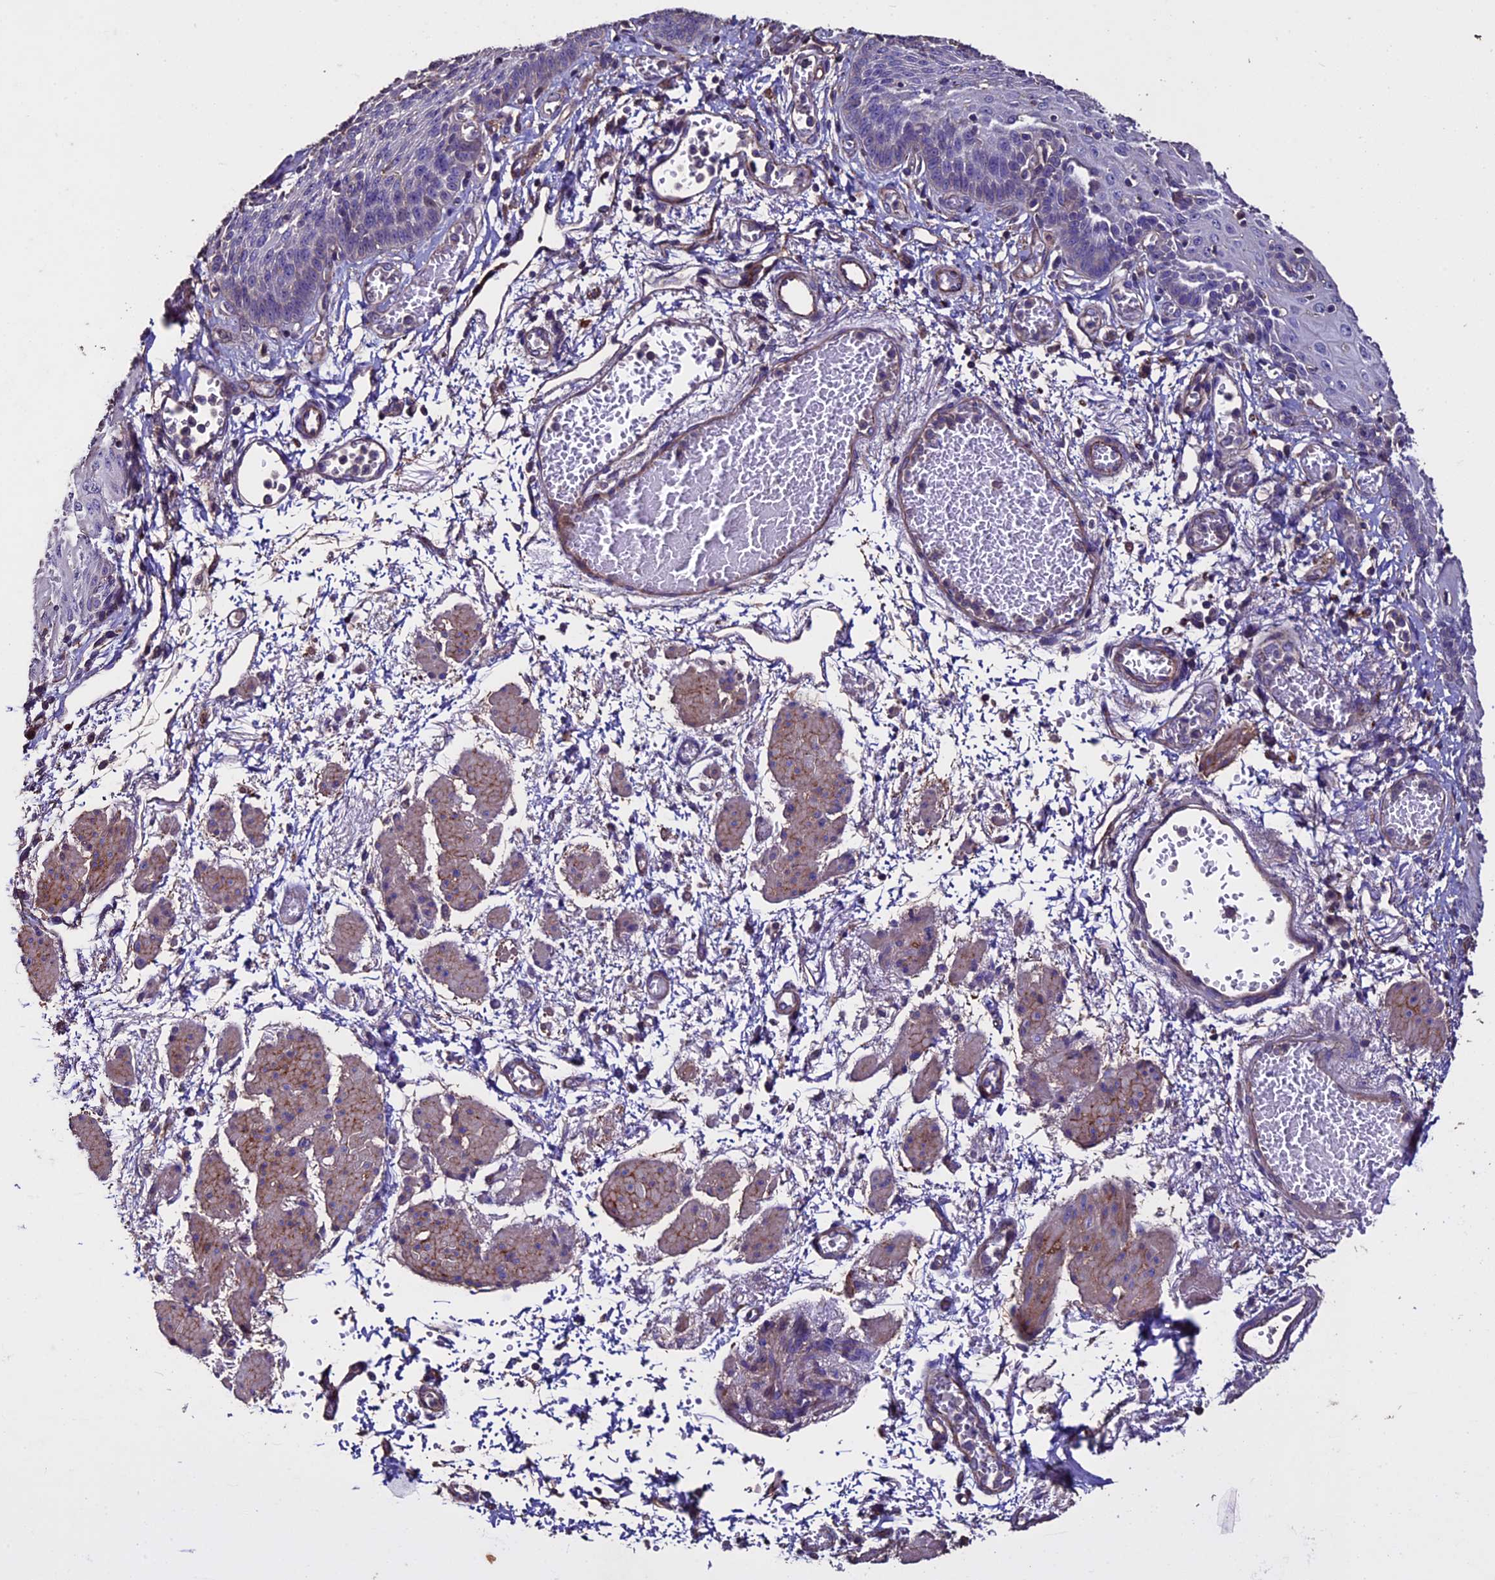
{"staining": {"intensity": "negative", "quantity": "none", "location": "none"}, "tissue": "esophagus", "cell_type": "Squamous epithelial cells", "image_type": "normal", "snomed": [{"axis": "morphology", "description": "Normal tissue, NOS"}, {"axis": "topography", "description": "Esophagus"}], "caption": "Micrograph shows no protein staining in squamous epithelial cells of unremarkable esophagus. The staining was performed using DAB to visualize the protein expression in brown, while the nuclei were stained in blue with hematoxylin (Magnification: 20x).", "gene": "USB1", "patient": {"sex": "male", "age": 81}}